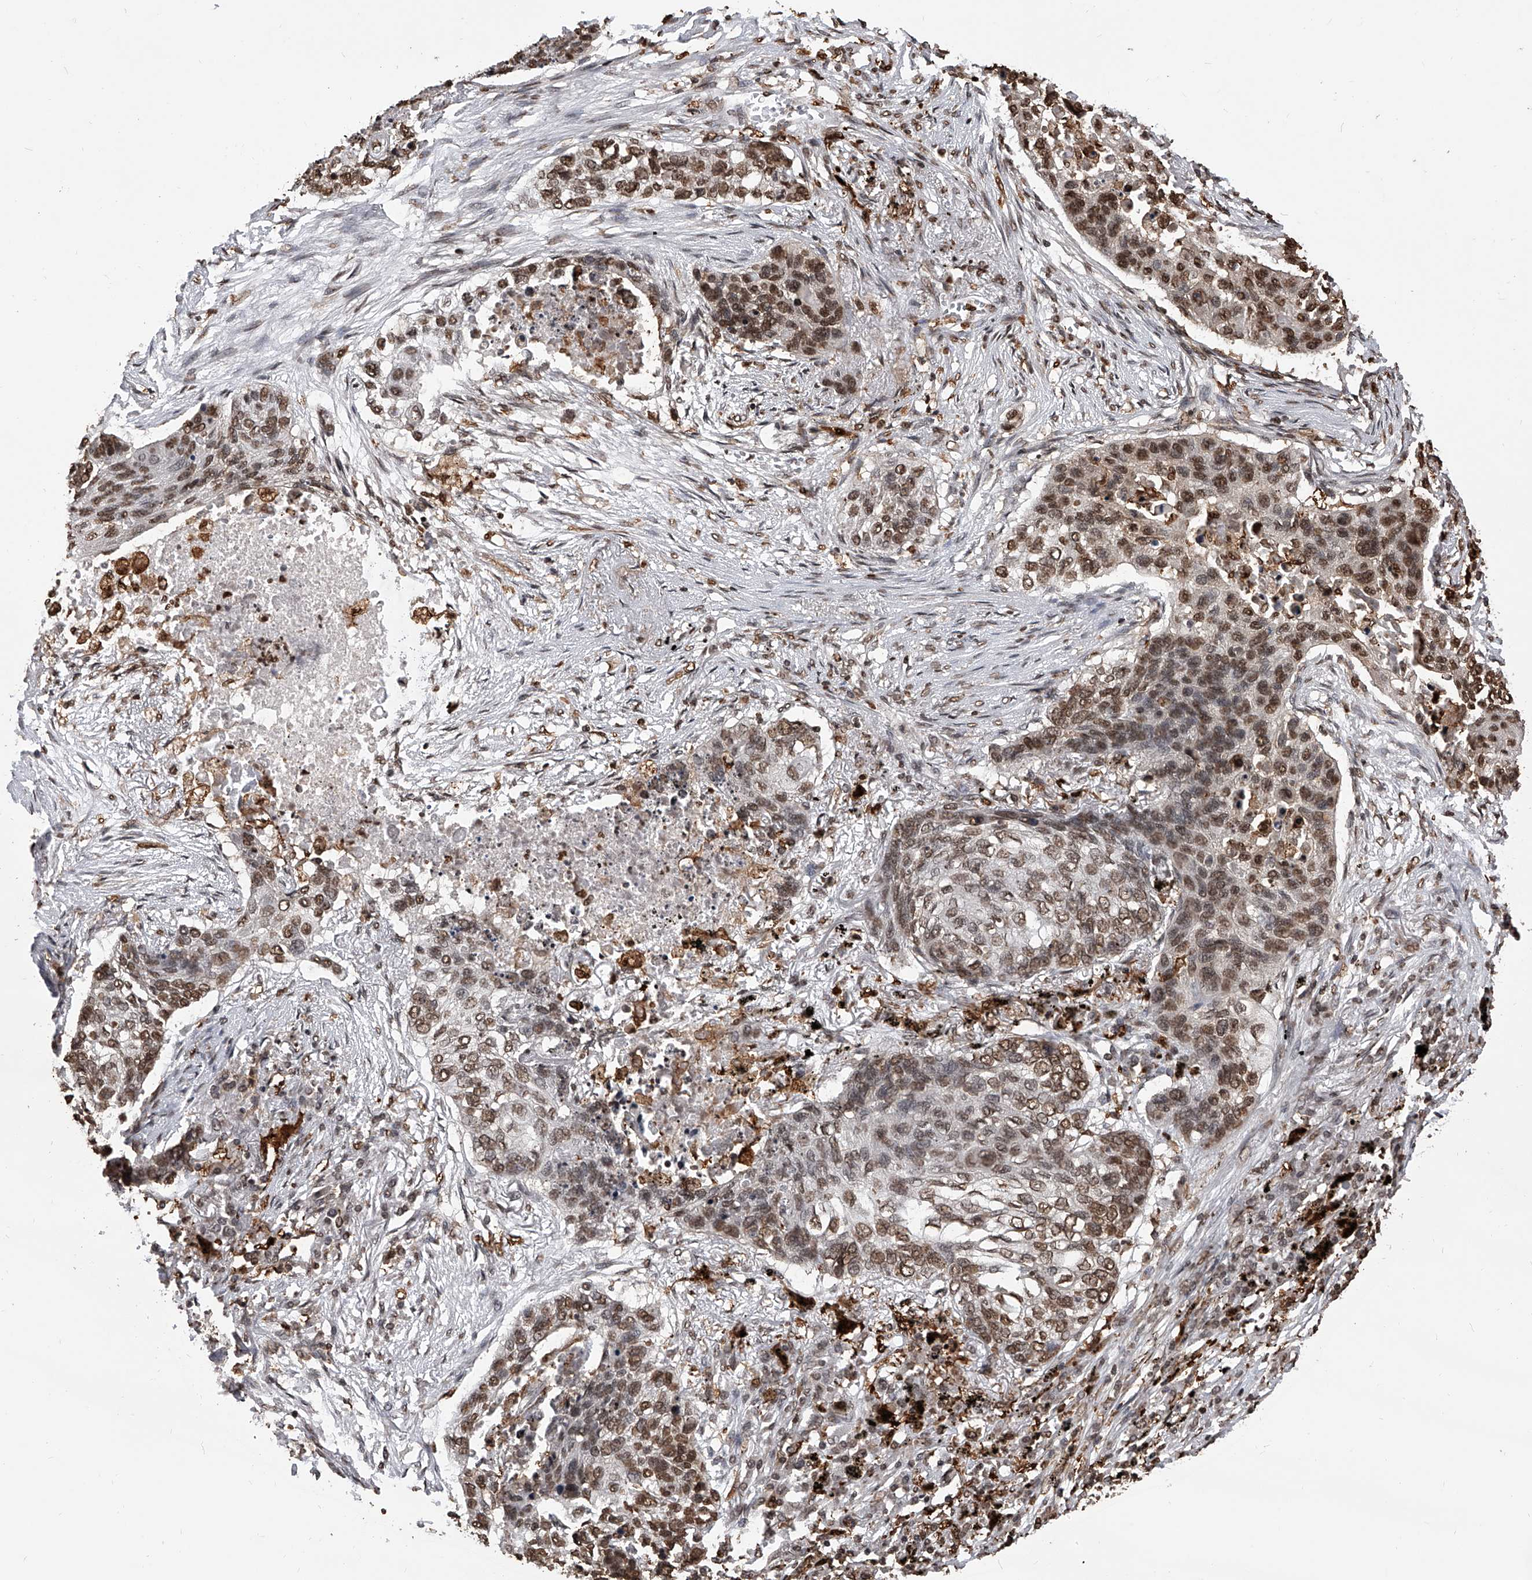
{"staining": {"intensity": "moderate", "quantity": ">75%", "location": "nuclear"}, "tissue": "lung cancer", "cell_type": "Tumor cells", "image_type": "cancer", "snomed": [{"axis": "morphology", "description": "Squamous cell carcinoma, NOS"}, {"axis": "topography", "description": "Lung"}], "caption": "Immunohistochemistry (DAB) staining of lung squamous cell carcinoma shows moderate nuclear protein expression in about >75% of tumor cells. (DAB IHC, brown staining for protein, blue staining for nuclei).", "gene": "CFAP410", "patient": {"sex": "female", "age": 63}}